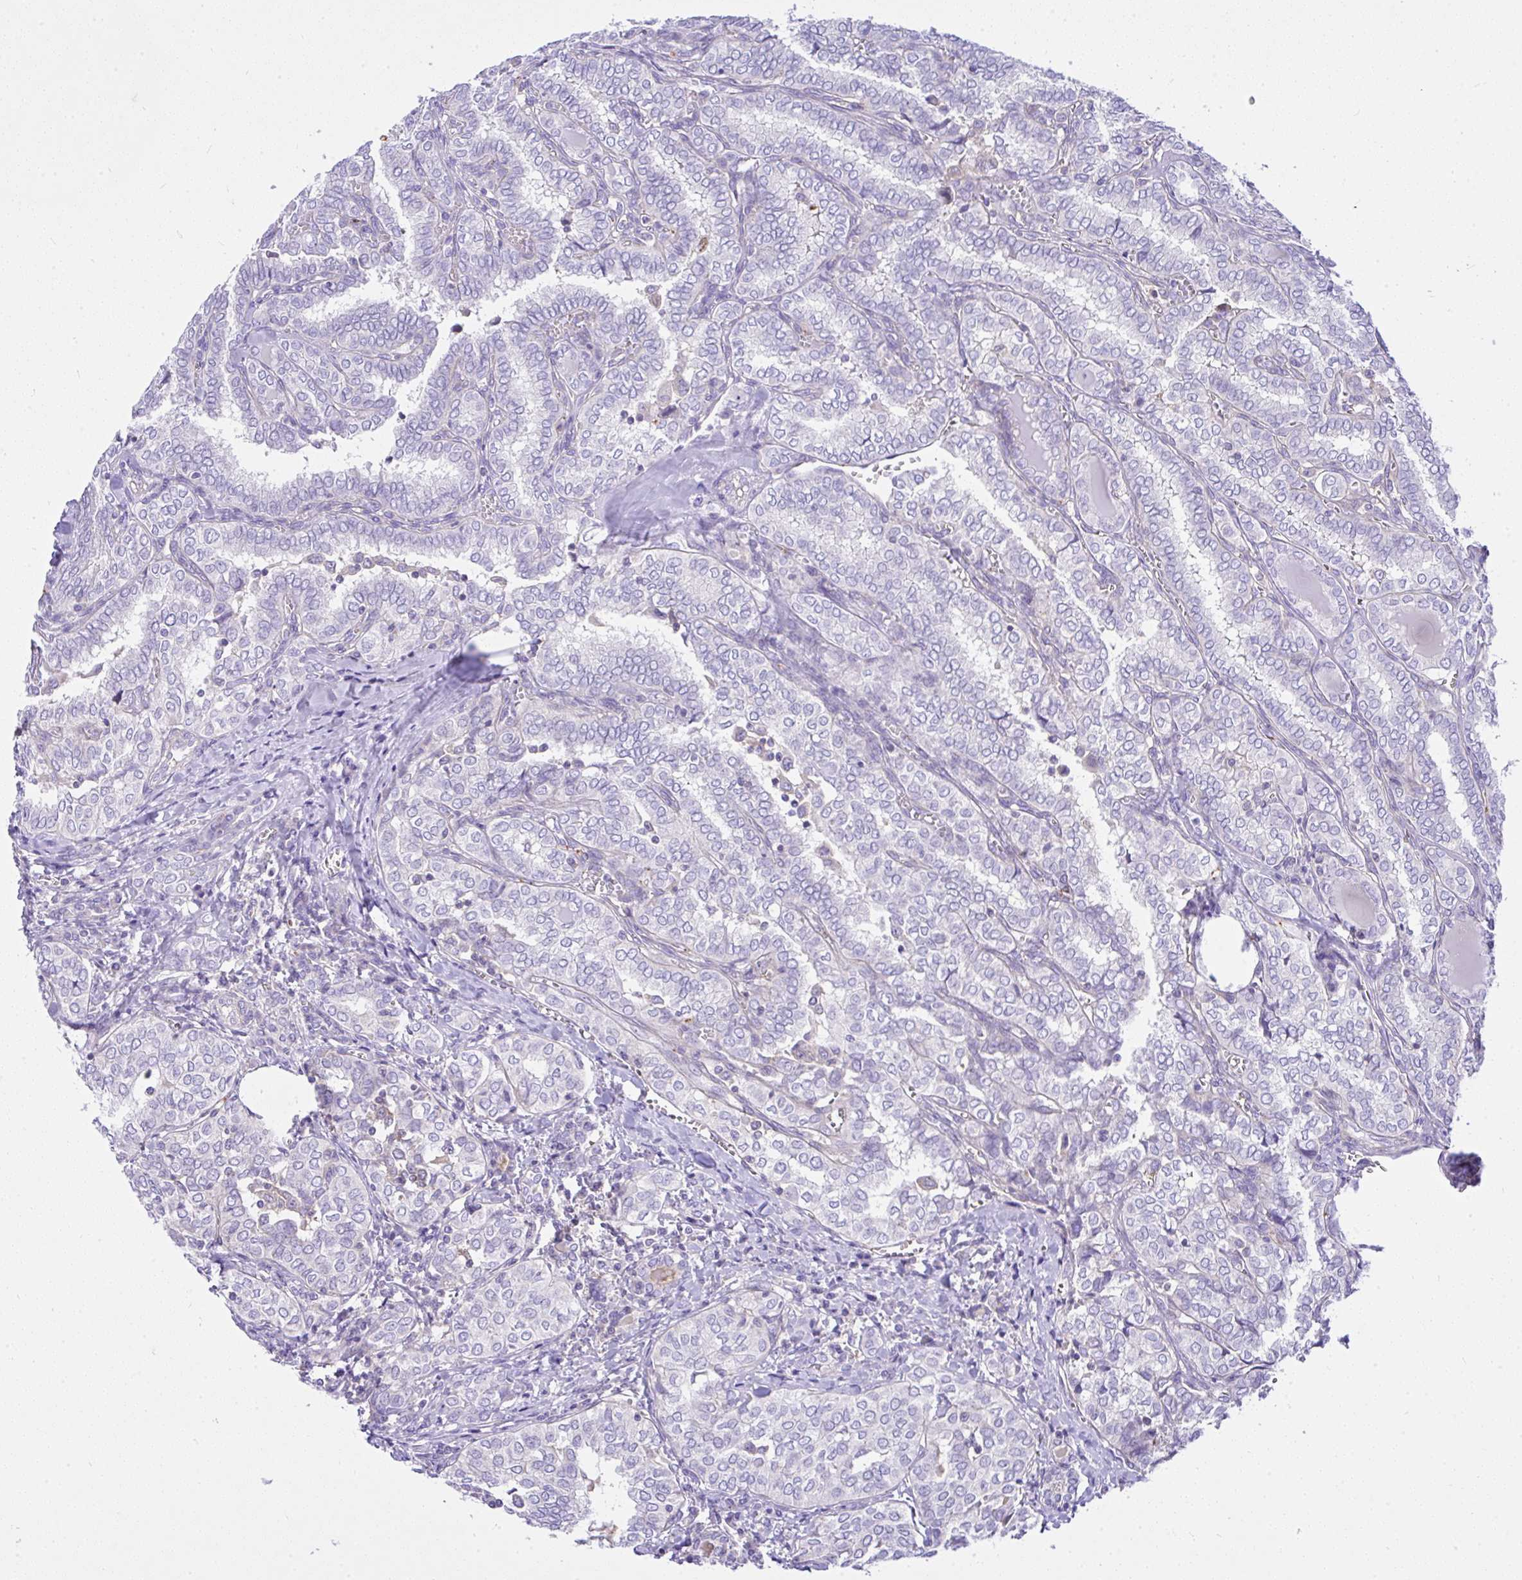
{"staining": {"intensity": "negative", "quantity": "none", "location": "none"}, "tissue": "thyroid cancer", "cell_type": "Tumor cells", "image_type": "cancer", "snomed": [{"axis": "morphology", "description": "Papillary adenocarcinoma, NOS"}, {"axis": "topography", "description": "Thyroid gland"}], "caption": "An immunohistochemistry (IHC) micrograph of papillary adenocarcinoma (thyroid) is shown. There is no staining in tumor cells of papillary adenocarcinoma (thyroid). (Brightfield microscopy of DAB IHC at high magnification).", "gene": "CCDC142", "patient": {"sex": "female", "age": 30}}